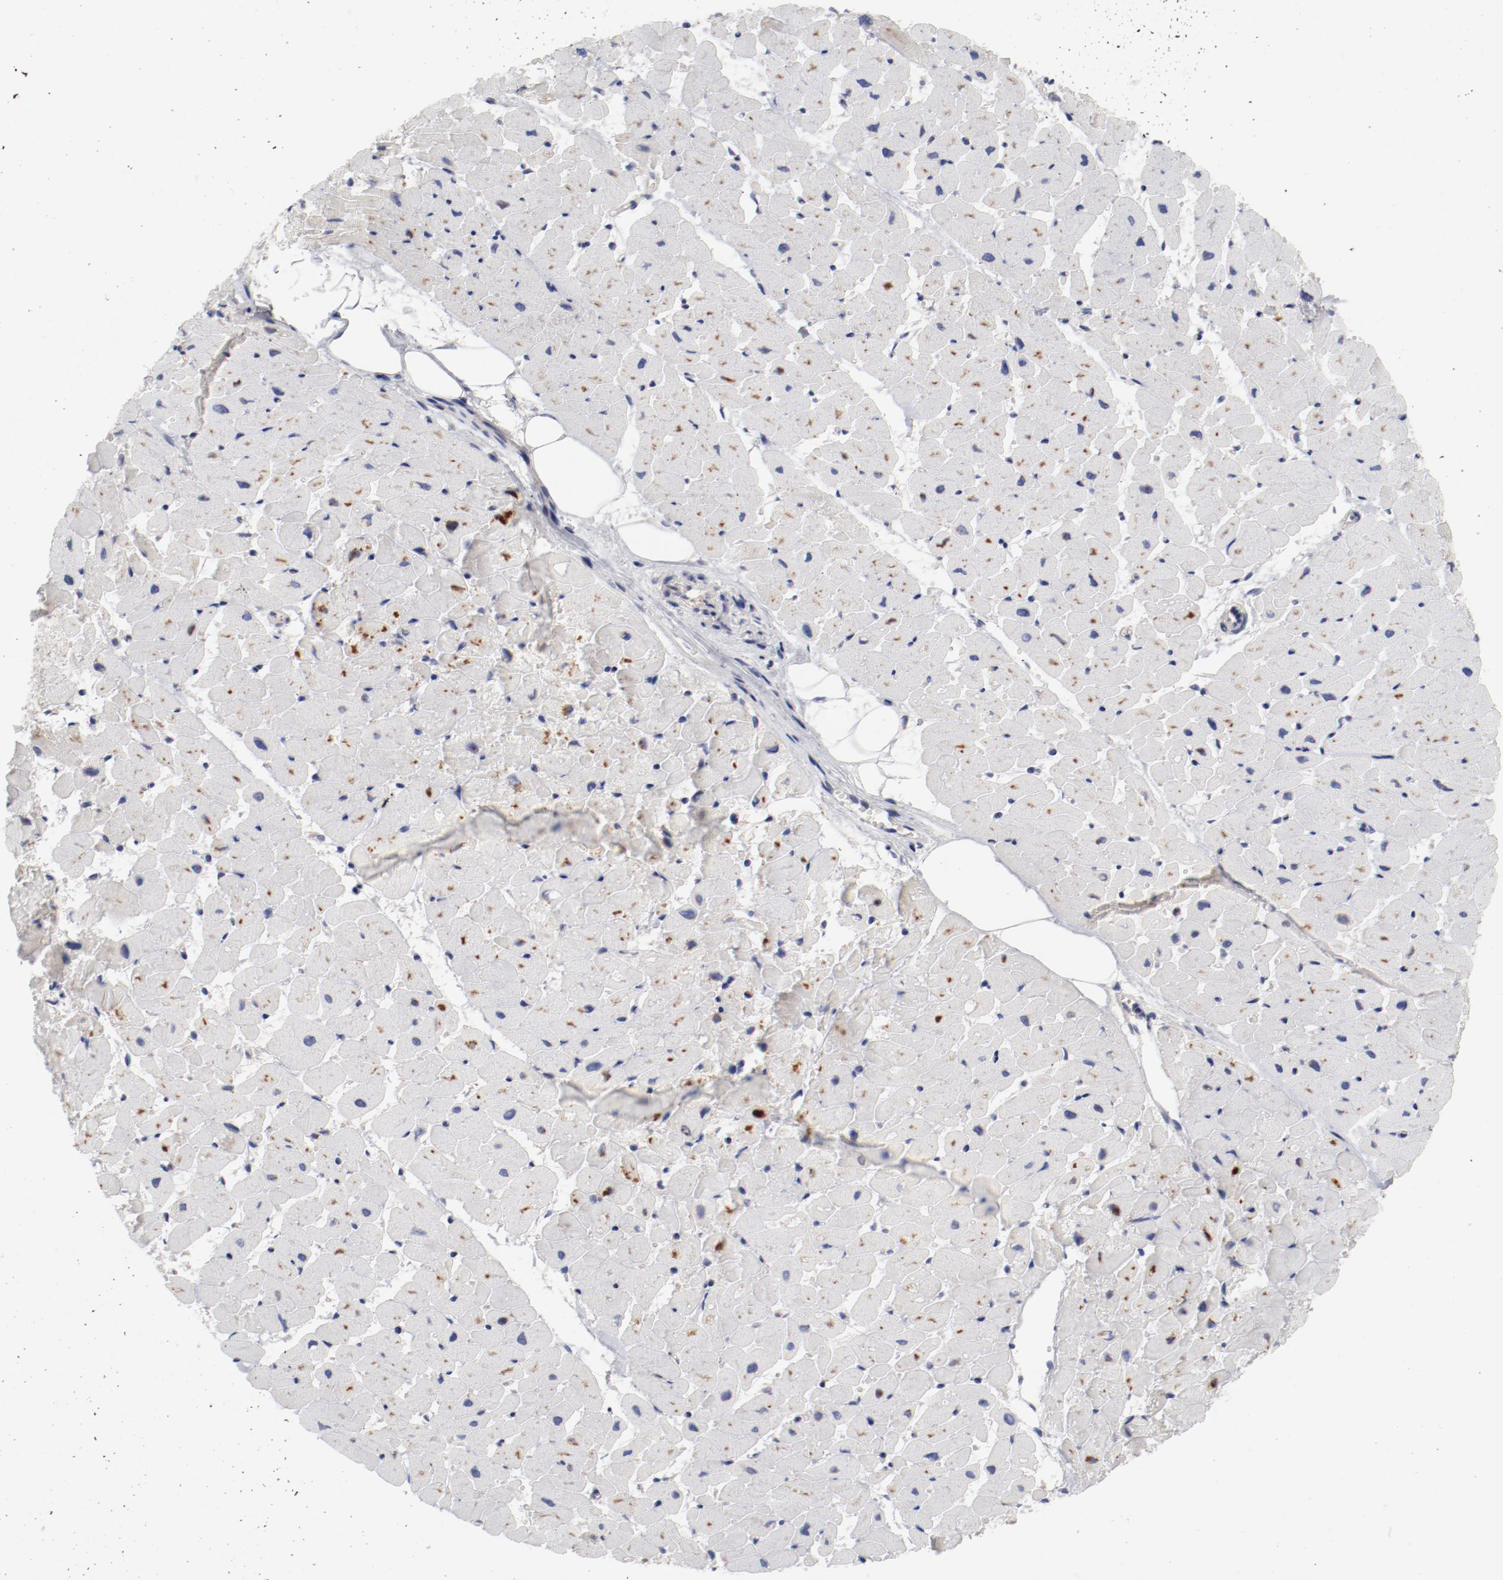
{"staining": {"intensity": "moderate", "quantity": ">75%", "location": "cytoplasmic/membranous"}, "tissue": "heart muscle", "cell_type": "Cardiomyocytes", "image_type": "normal", "snomed": [{"axis": "morphology", "description": "Normal tissue, NOS"}, {"axis": "topography", "description": "Heart"}], "caption": "Heart muscle stained with DAB IHC exhibits medium levels of moderate cytoplasmic/membranous staining in about >75% of cardiomyocytes.", "gene": "CBL", "patient": {"sex": "female", "age": 19}}